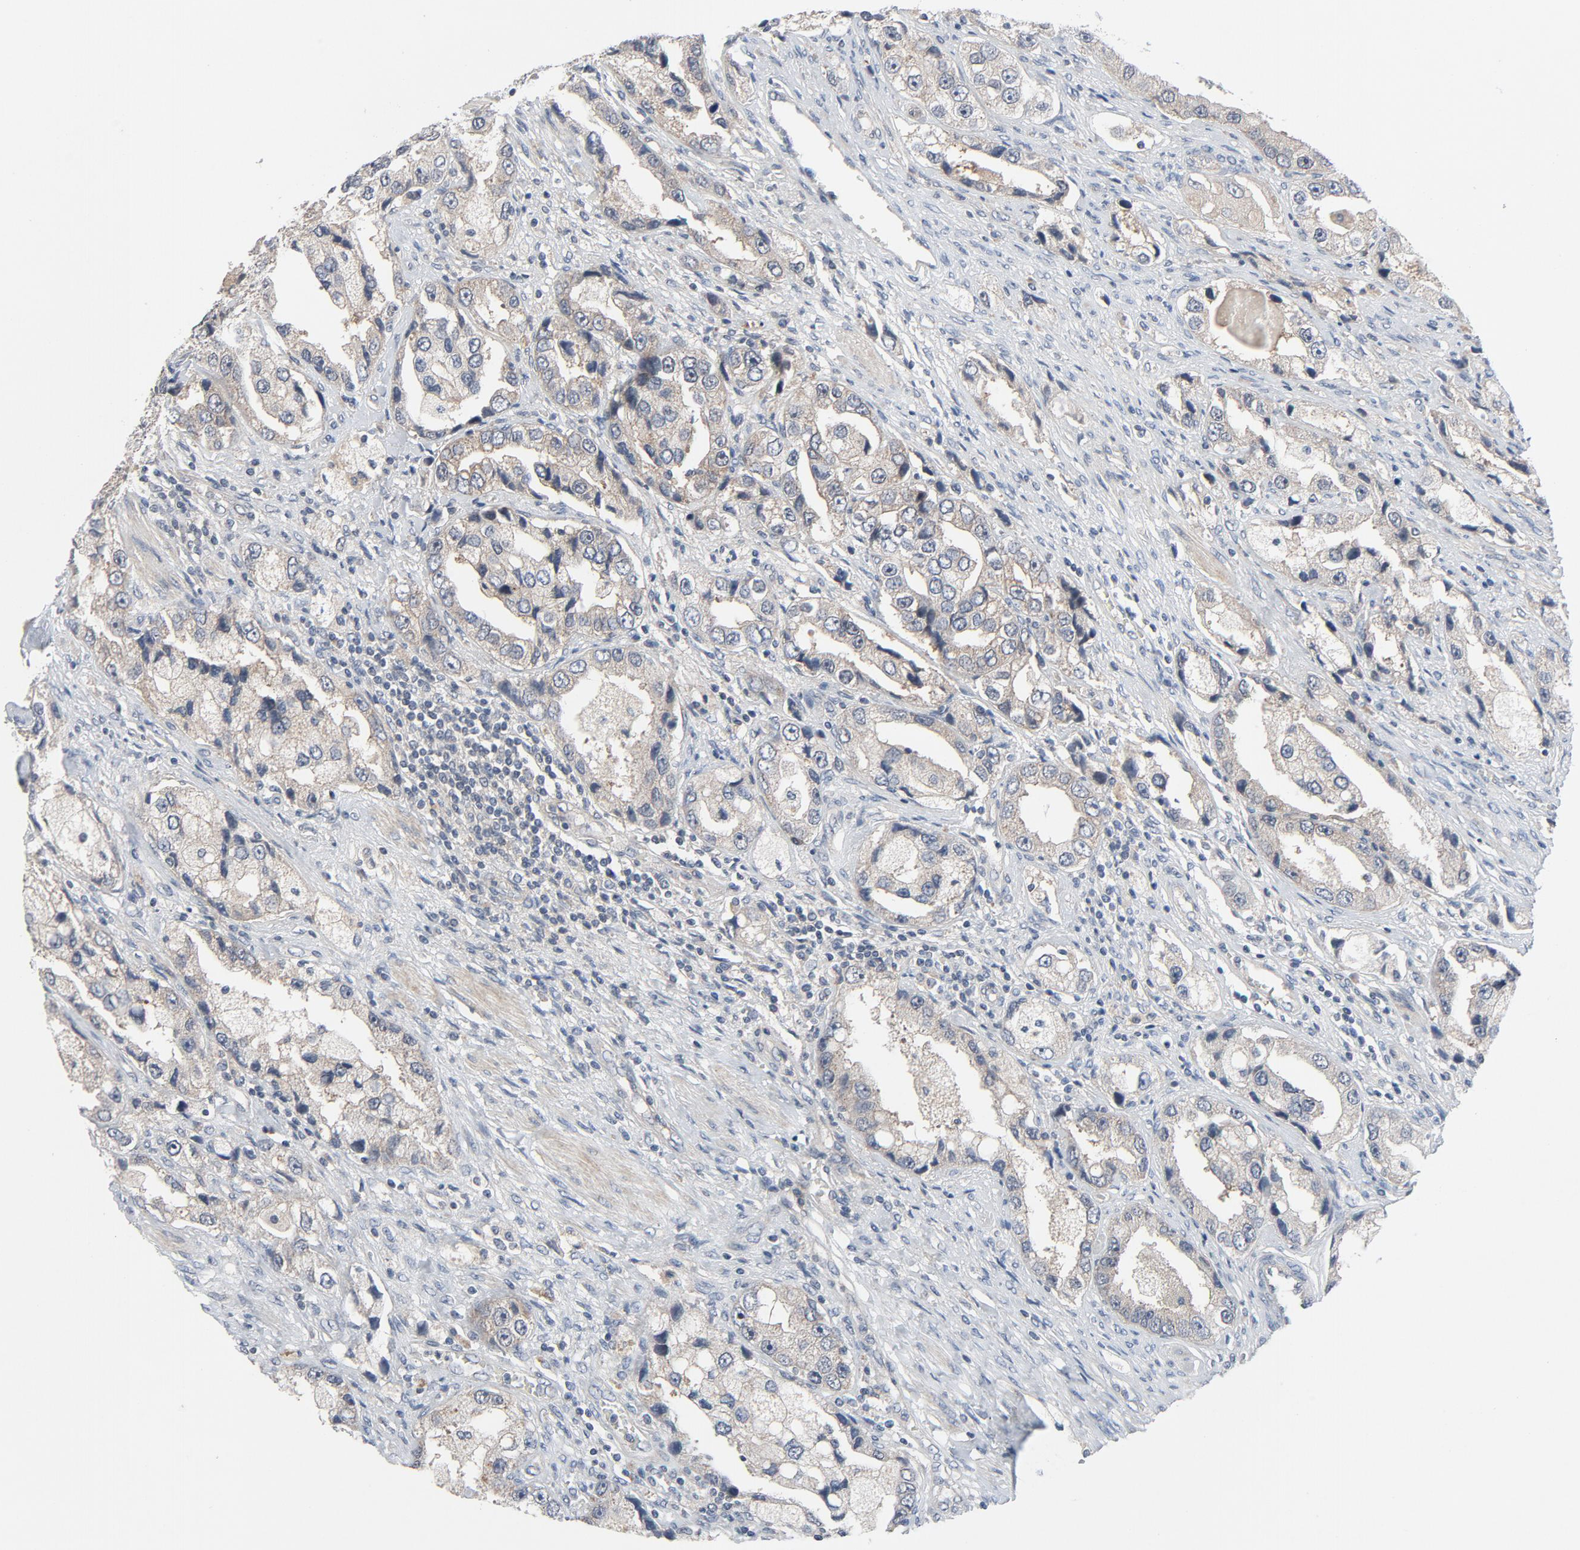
{"staining": {"intensity": "weak", "quantity": ">75%", "location": "cytoplasmic/membranous"}, "tissue": "prostate cancer", "cell_type": "Tumor cells", "image_type": "cancer", "snomed": [{"axis": "morphology", "description": "Adenocarcinoma, High grade"}, {"axis": "topography", "description": "Prostate"}], "caption": "This is a photomicrograph of IHC staining of prostate high-grade adenocarcinoma, which shows weak positivity in the cytoplasmic/membranous of tumor cells.", "gene": "TSG101", "patient": {"sex": "male", "age": 63}}